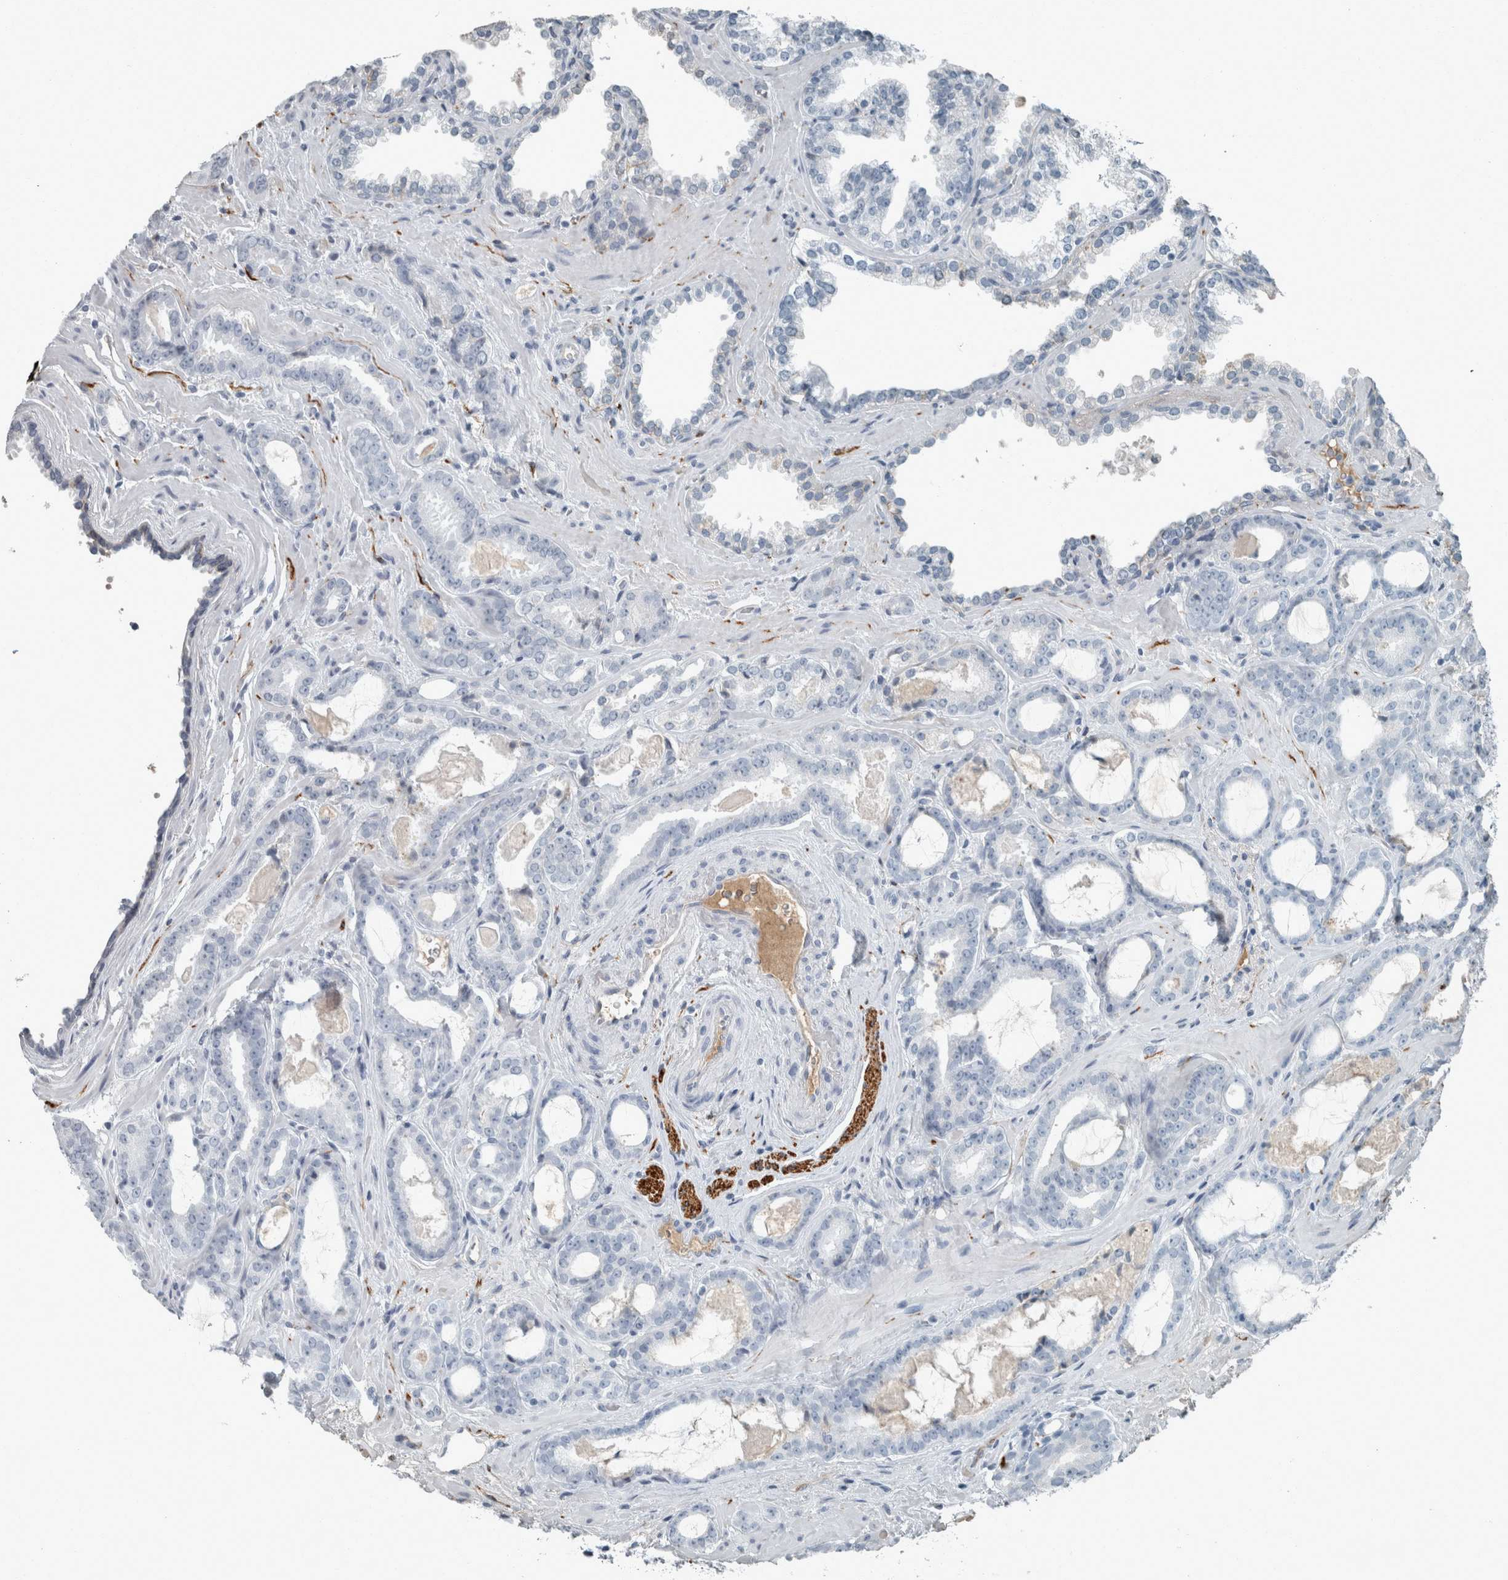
{"staining": {"intensity": "negative", "quantity": "none", "location": "none"}, "tissue": "prostate cancer", "cell_type": "Tumor cells", "image_type": "cancer", "snomed": [{"axis": "morphology", "description": "Adenocarcinoma, Low grade"}, {"axis": "topography", "description": "Prostate"}], "caption": "The photomicrograph demonstrates no significant positivity in tumor cells of prostate adenocarcinoma (low-grade).", "gene": "CHL1", "patient": {"sex": "male", "age": 60}}